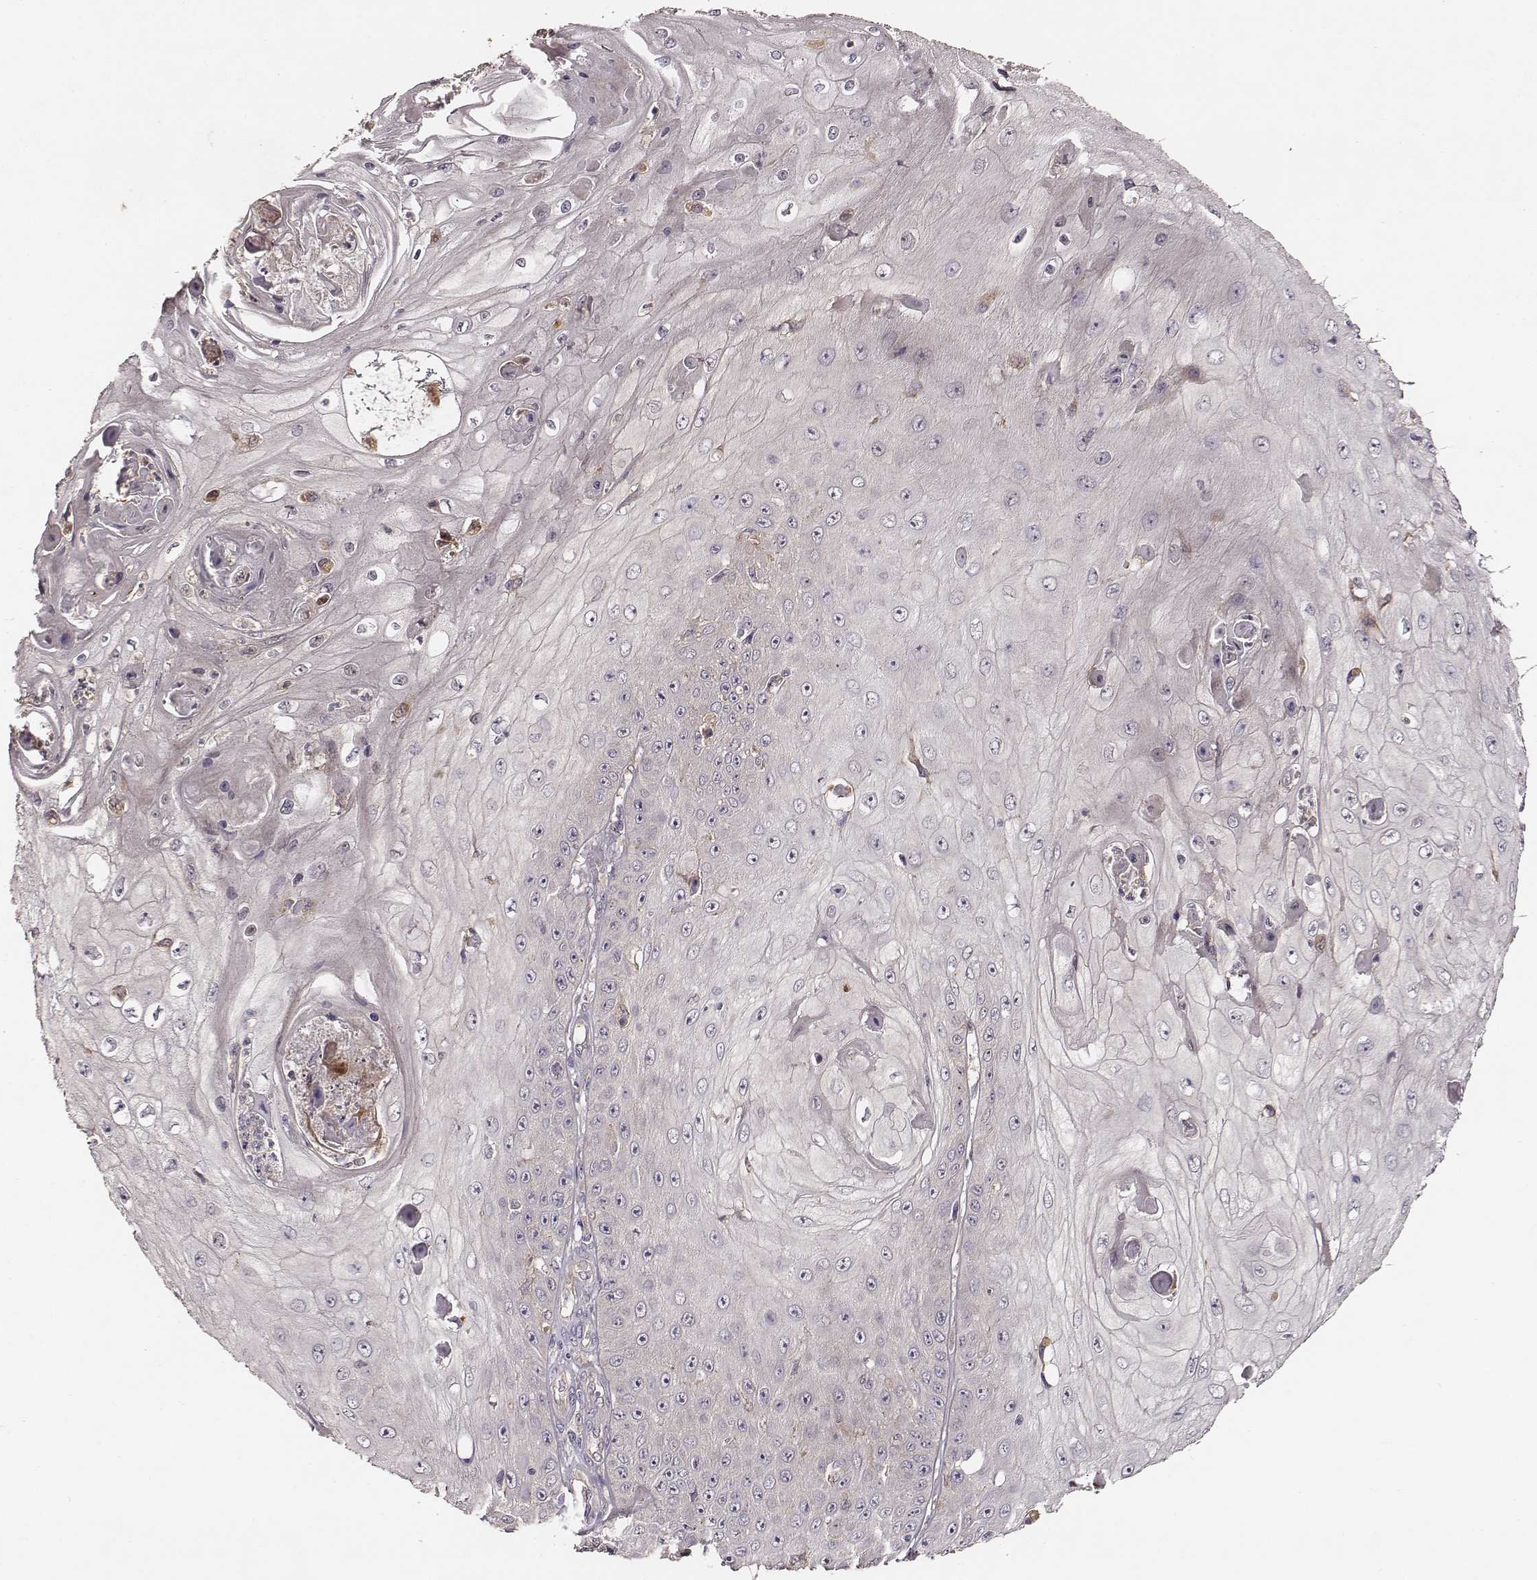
{"staining": {"intensity": "negative", "quantity": "none", "location": "none"}, "tissue": "skin cancer", "cell_type": "Tumor cells", "image_type": "cancer", "snomed": [{"axis": "morphology", "description": "Squamous cell carcinoma, NOS"}, {"axis": "topography", "description": "Skin"}], "caption": "Immunohistochemistry micrograph of human skin cancer stained for a protein (brown), which reveals no staining in tumor cells. Nuclei are stained in blue.", "gene": "VPS26A", "patient": {"sex": "male", "age": 70}}